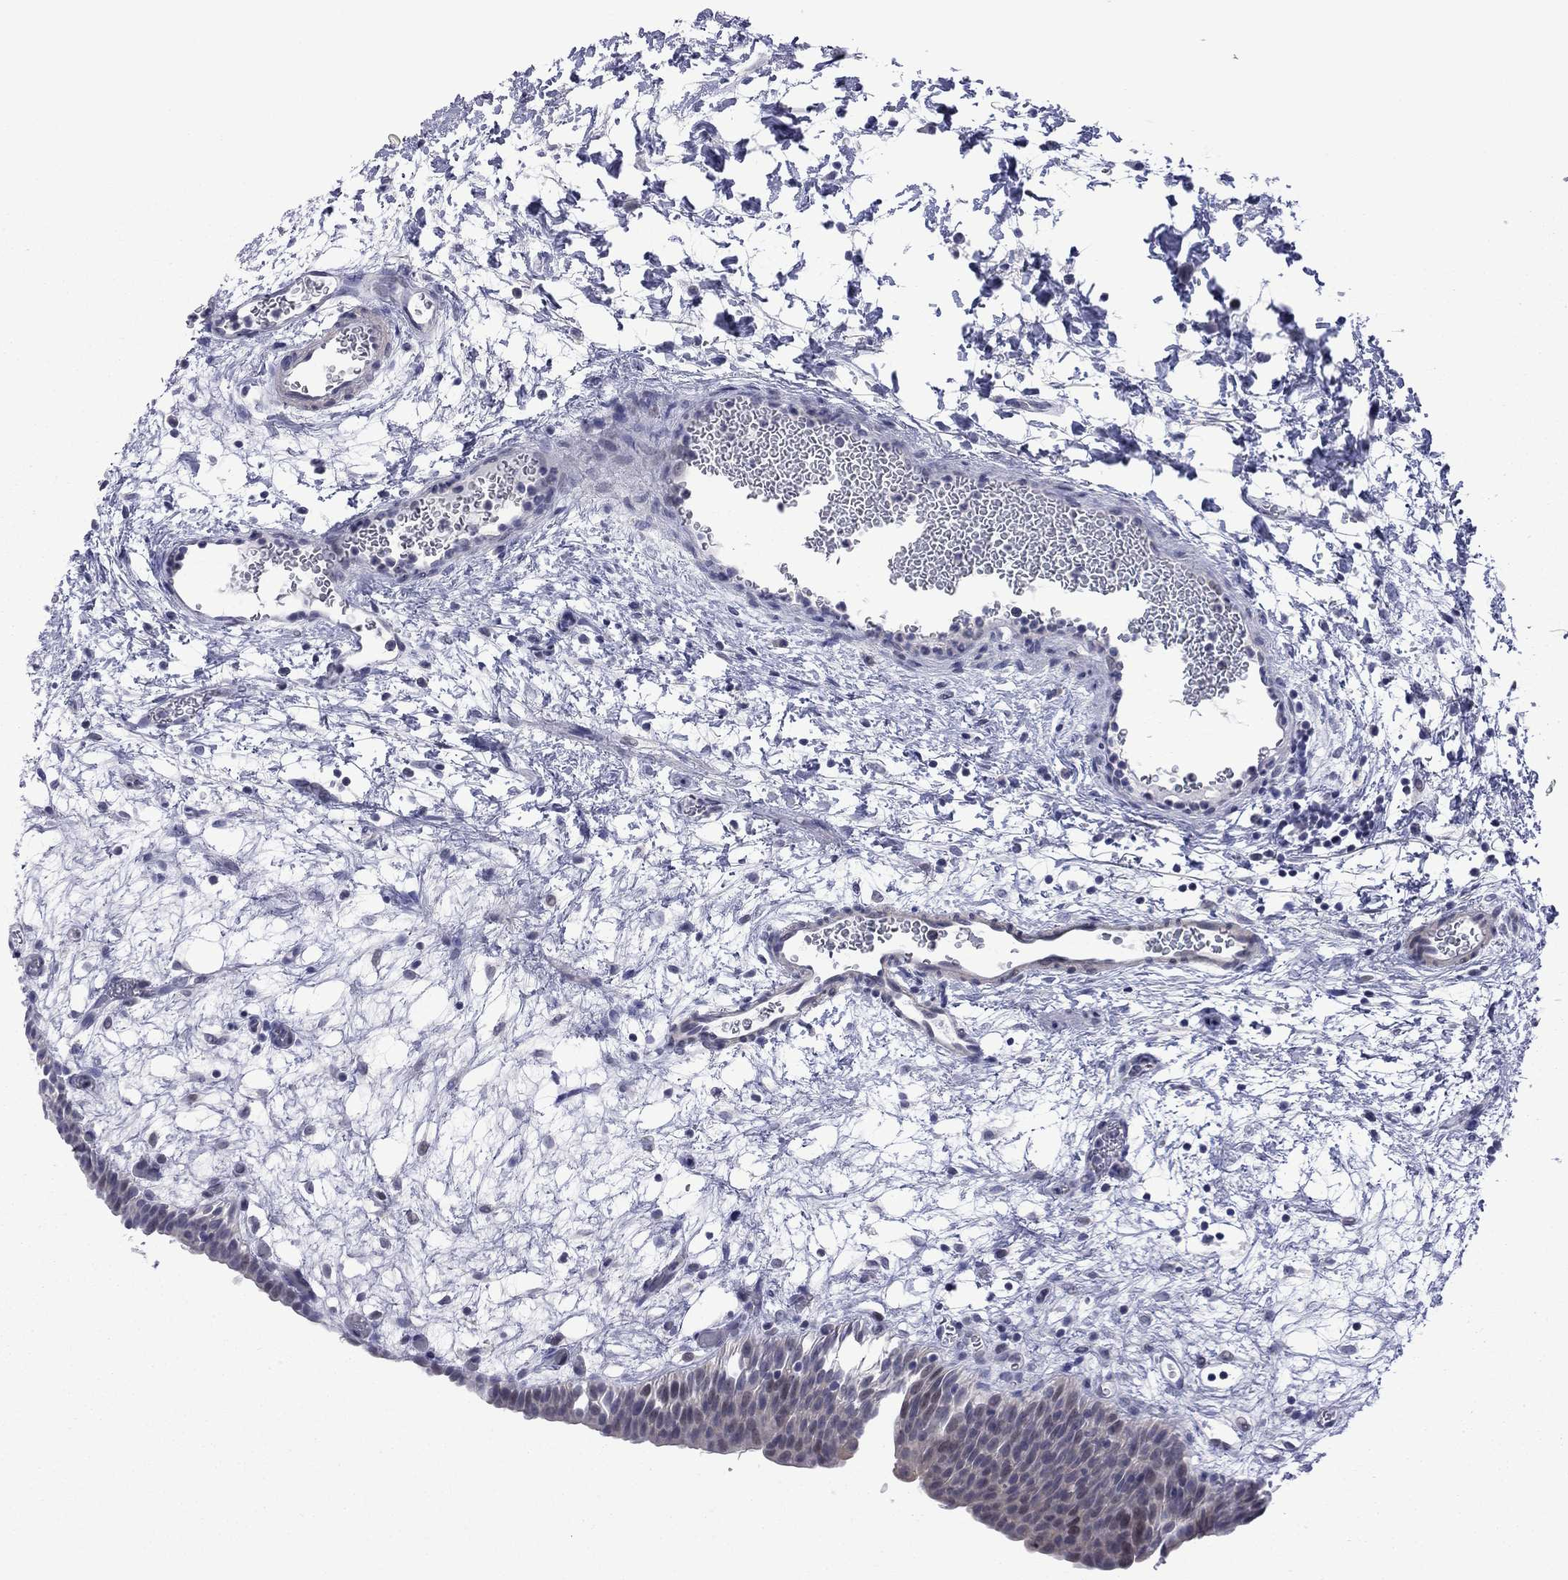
{"staining": {"intensity": "negative", "quantity": "none", "location": "none"}, "tissue": "urinary bladder", "cell_type": "Urothelial cells", "image_type": "normal", "snomed": [{"axis": "morphology", "description": "Normal tissue, NOS"}, {"axis": "topography", "description": "Urinary bladder"}], "caption": "Urinary bladder stained for a protein using immunohistochemistry (IHC) reveals no expression urothelial cells.", "gene": "POU5F2", "patient": {"sex": "male", "age": 76}}